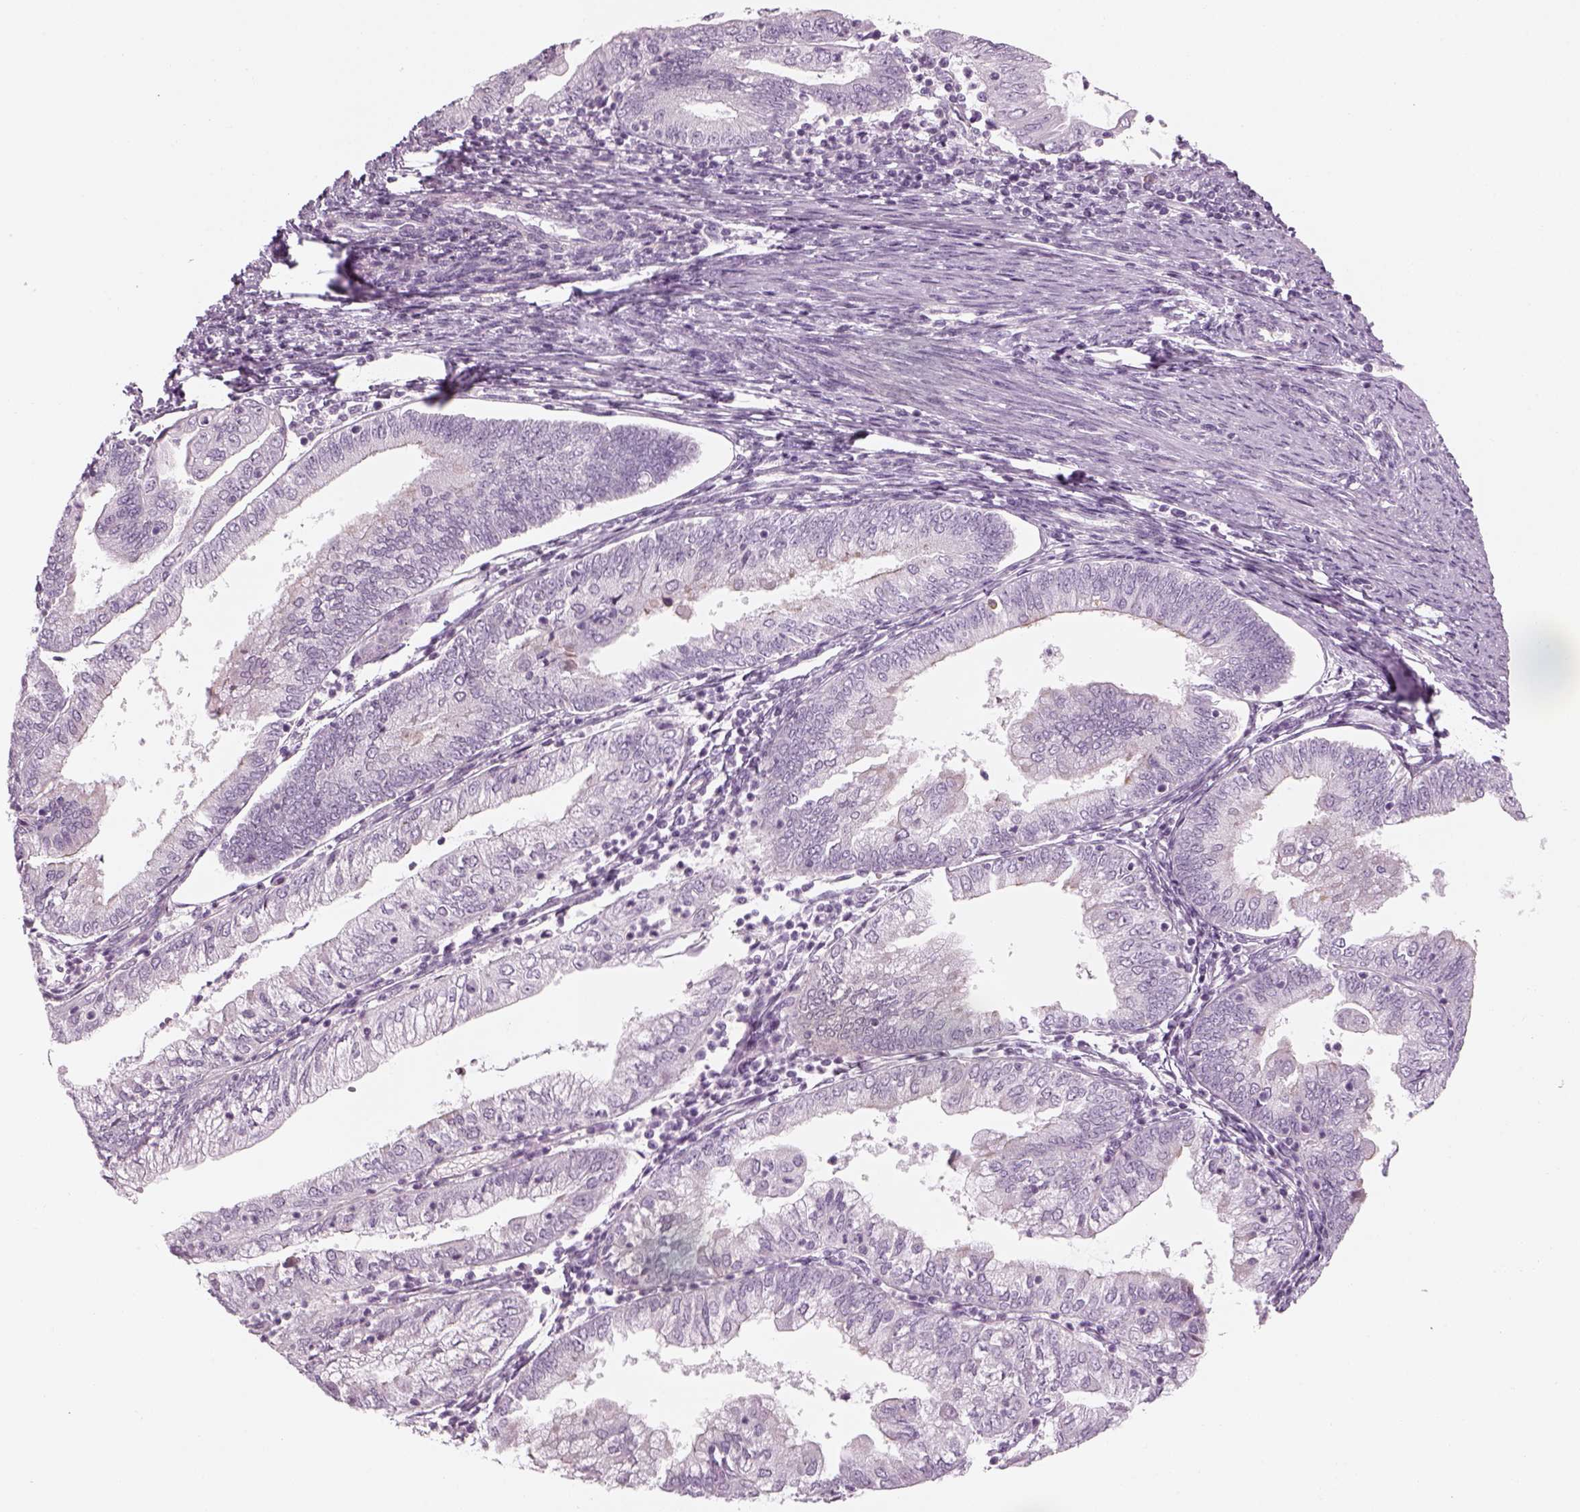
{"staining": {"intensity": "negative", "quantity": "none", "location": "none"}, "tissue": "endometrial cancer", "cell_type": "Tumor cells", "image_type": "cancer", "snomed": [{"axis": "morphology", "description": "Adenocarcinoma, NOS"}, {"axis": "topography", "description": "Endometrium"}], "caption": "This is an IHC micrograph of human endometrial adenocarcinoma. There is no staining in tumor cells.", "gene": "GAS2L2", "patient": {"sex": "female", "age": 55}}